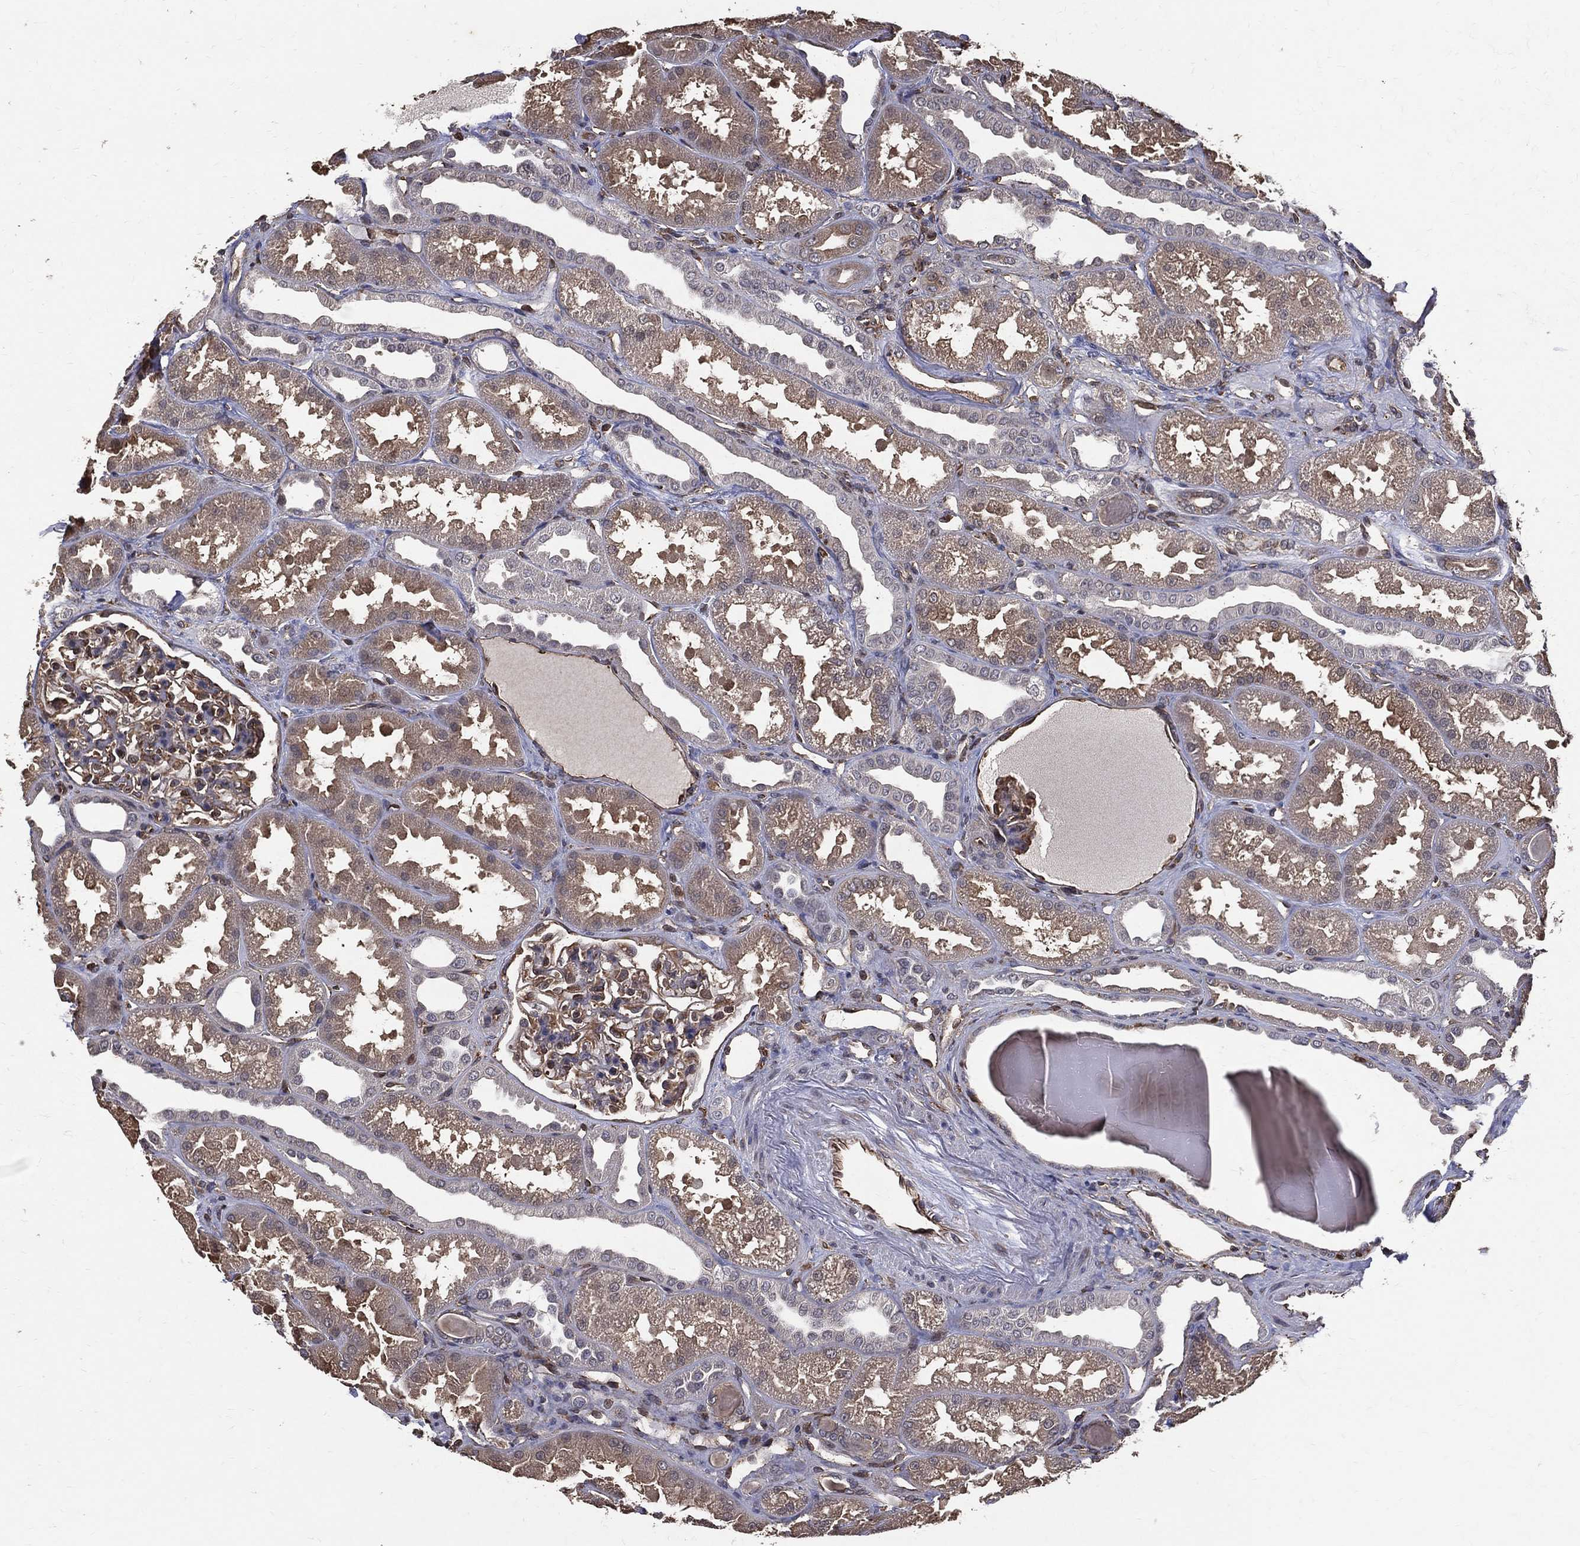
{"staining": {"intensity": "moderate", "quantity": "<25%", "location": "cytoplasmic/membranous"}, "tissue": "kidney", "cell_type": "Cells in glomeruli", "image_type": "normal", "snomed": [{"axis": "morphology", "description": "Normal tissue, NOS"}, {"axis": "topography", "description": "Kidney"}], "caption": "Immunohistochemistry (IHC) of unremarkable human kidney reveals low levels of moderate cytoplasmic/membranous positivity in approximately <25% of cells in glomeruli.", "gene": "DPYSL2", "patient": {"sex": "male", "age": 61}}